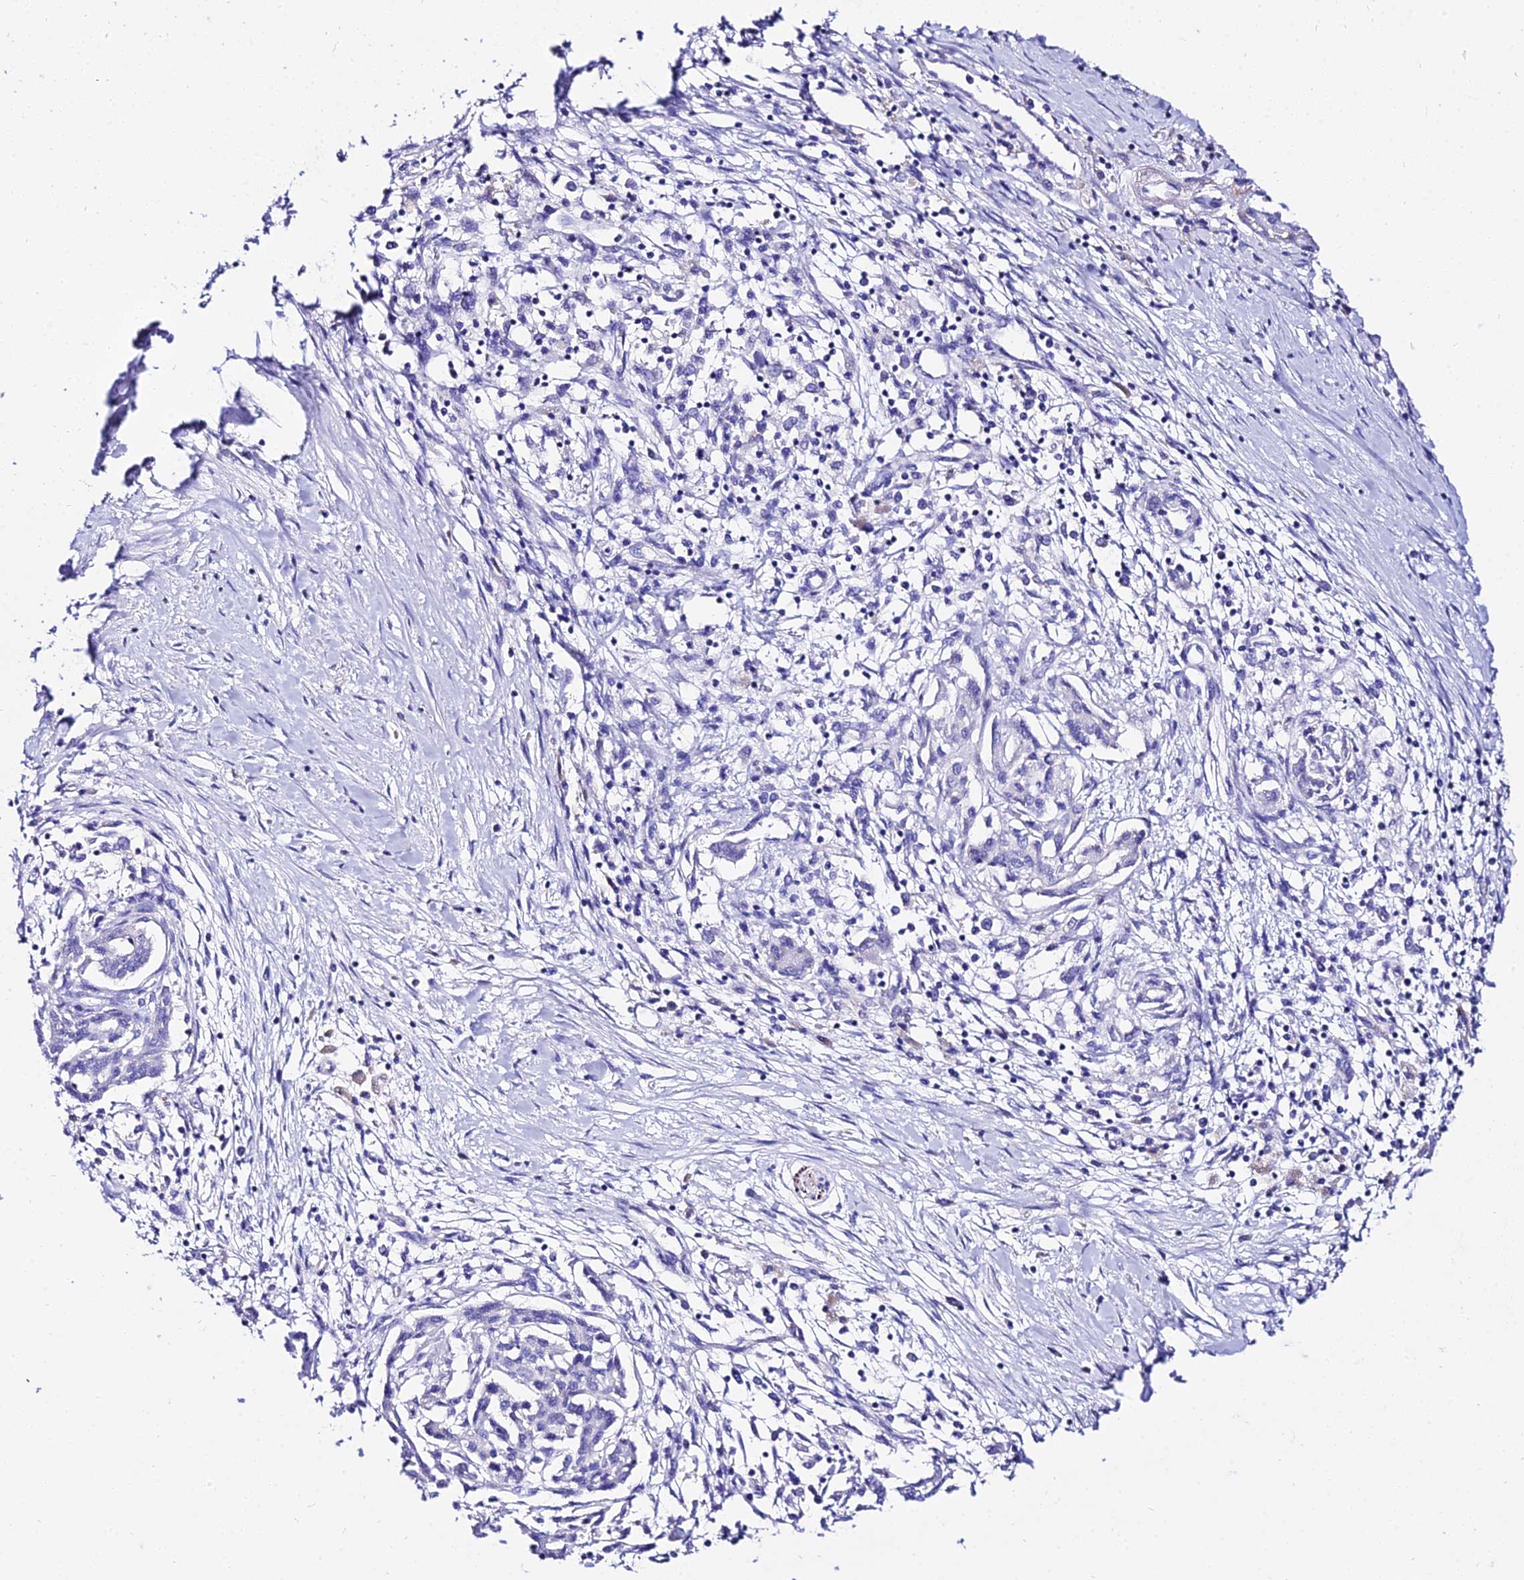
{"staining": {"intensity": "negative", "quantity": "none", "location": "none"}, "tissue": "pancreatic cancer", "cell_type": "Tumor cells", "image_type": "cancer", "snomed": [{"axis": "morphology", "description": "Adenocarcinoma, NOS"}, {"axis": "topography", "description": "Pancreas"}], "caption": "Immunohistochemistry (IHC) of human pancreatic adenocarcinoma displays no expression in tumor cells. (Stains: DAB immunohistochemistry (IHC) with hematoxylin counter stain, Microscopy: brightfield microscopy at high magnification).", "gene": "DEFB106A", "patient": {"sex": "female", "age": 50}}